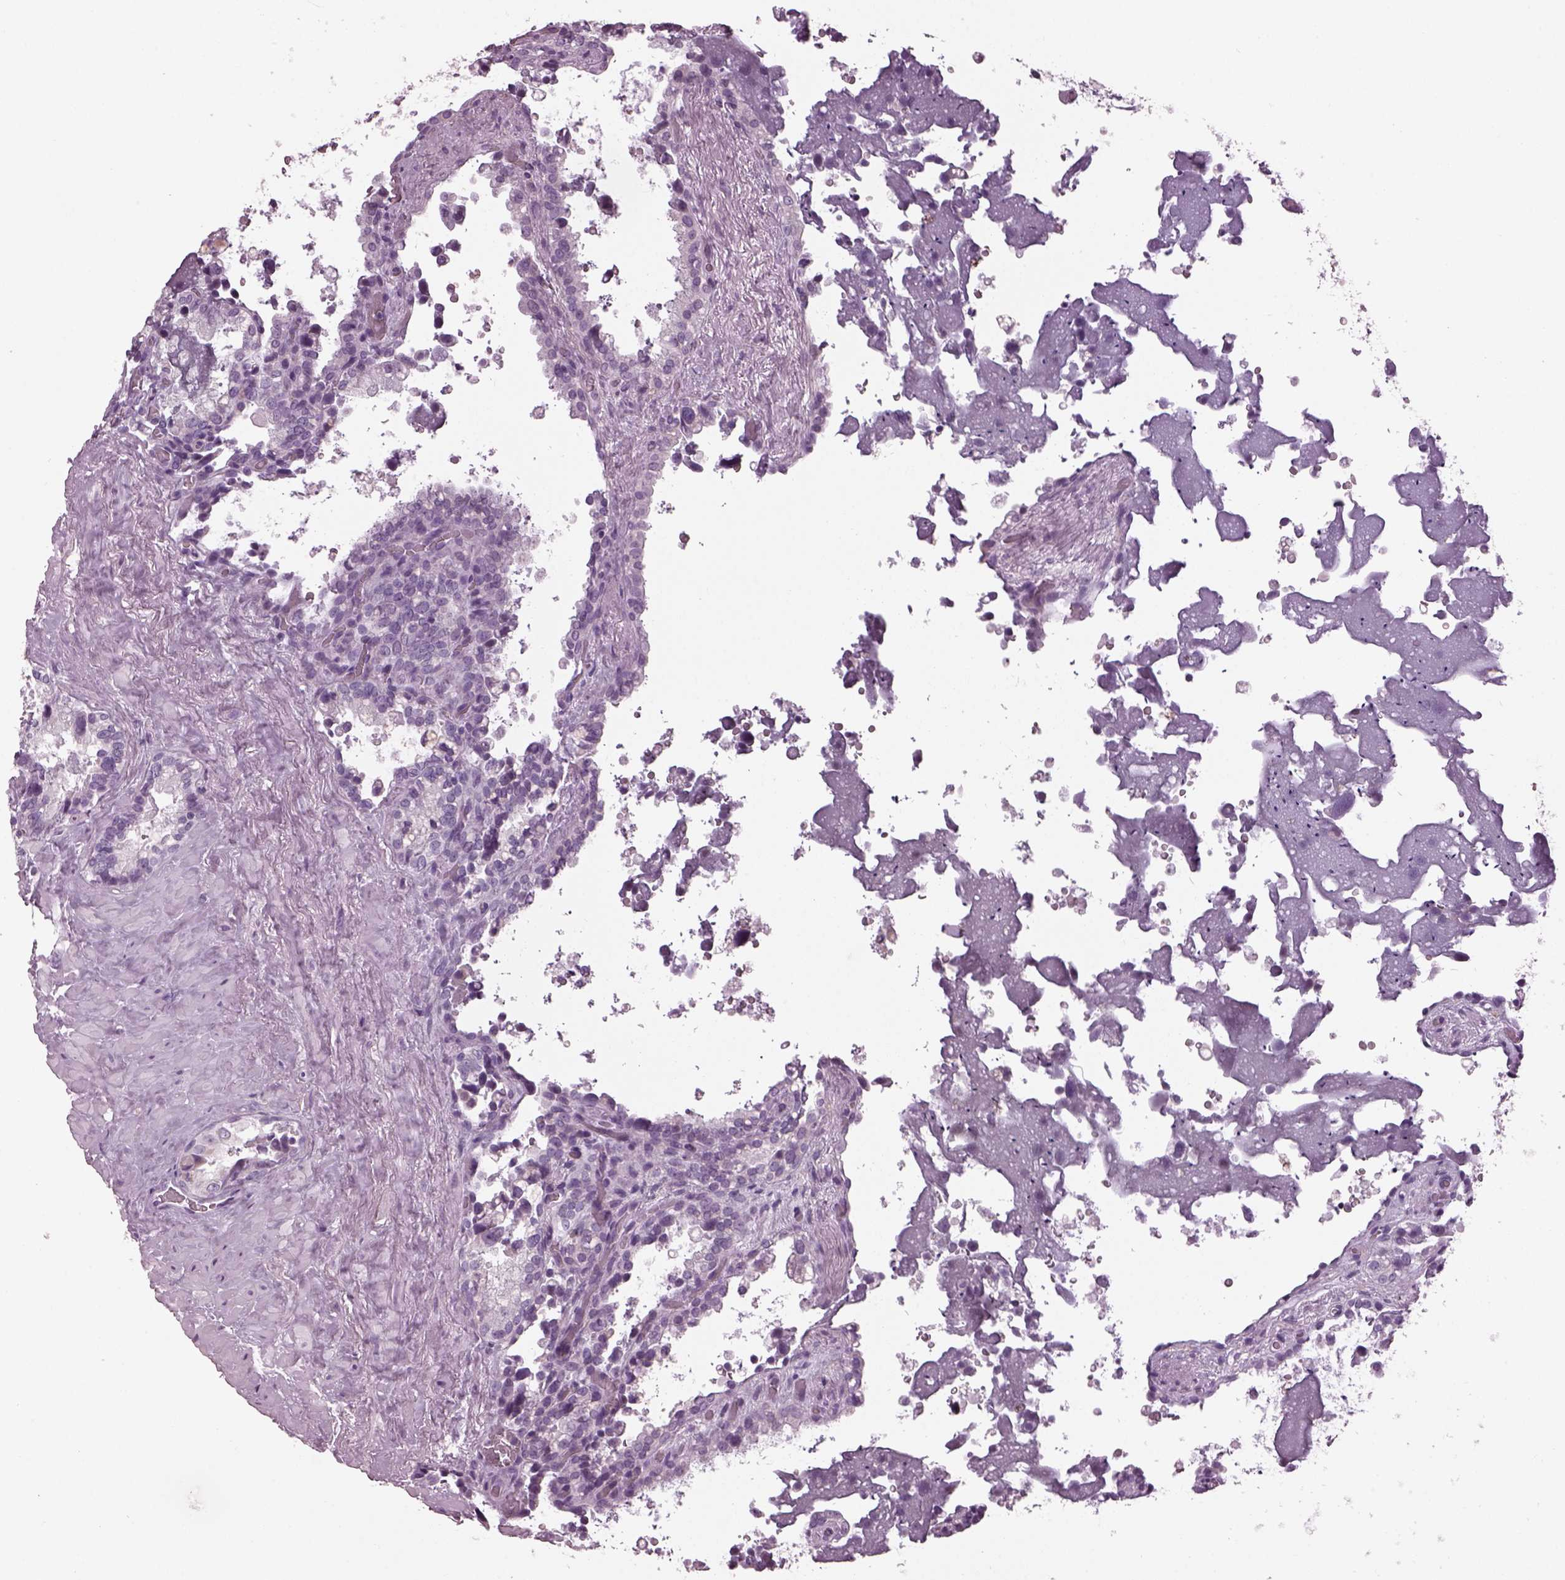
{"staining": {"intensity": "negative", "quantity": "none", "location": "none"}, "tissue": "seminal vesicle", "cell_type": "Glandular cells", "image_type": "normal", "snomed": [{"axis": "morphology", "description": "Normal tissue, NOS"}, {"axis": "topography", "description": "Seminal veicle"}], "caption": "A high-resolution histopathology image shows immunohistochemistry (IHC) staining of normal seminal vesicle, which demonstrates no significant staining in glandular cells. The staining was performed using DAB to visualize the protein expression in brown, while the nuclei were stained in blue with hematoxylin (Magnification: 20x).", "gene": "DPYSL5", "patient": {"sex": "male", "age": 71}}